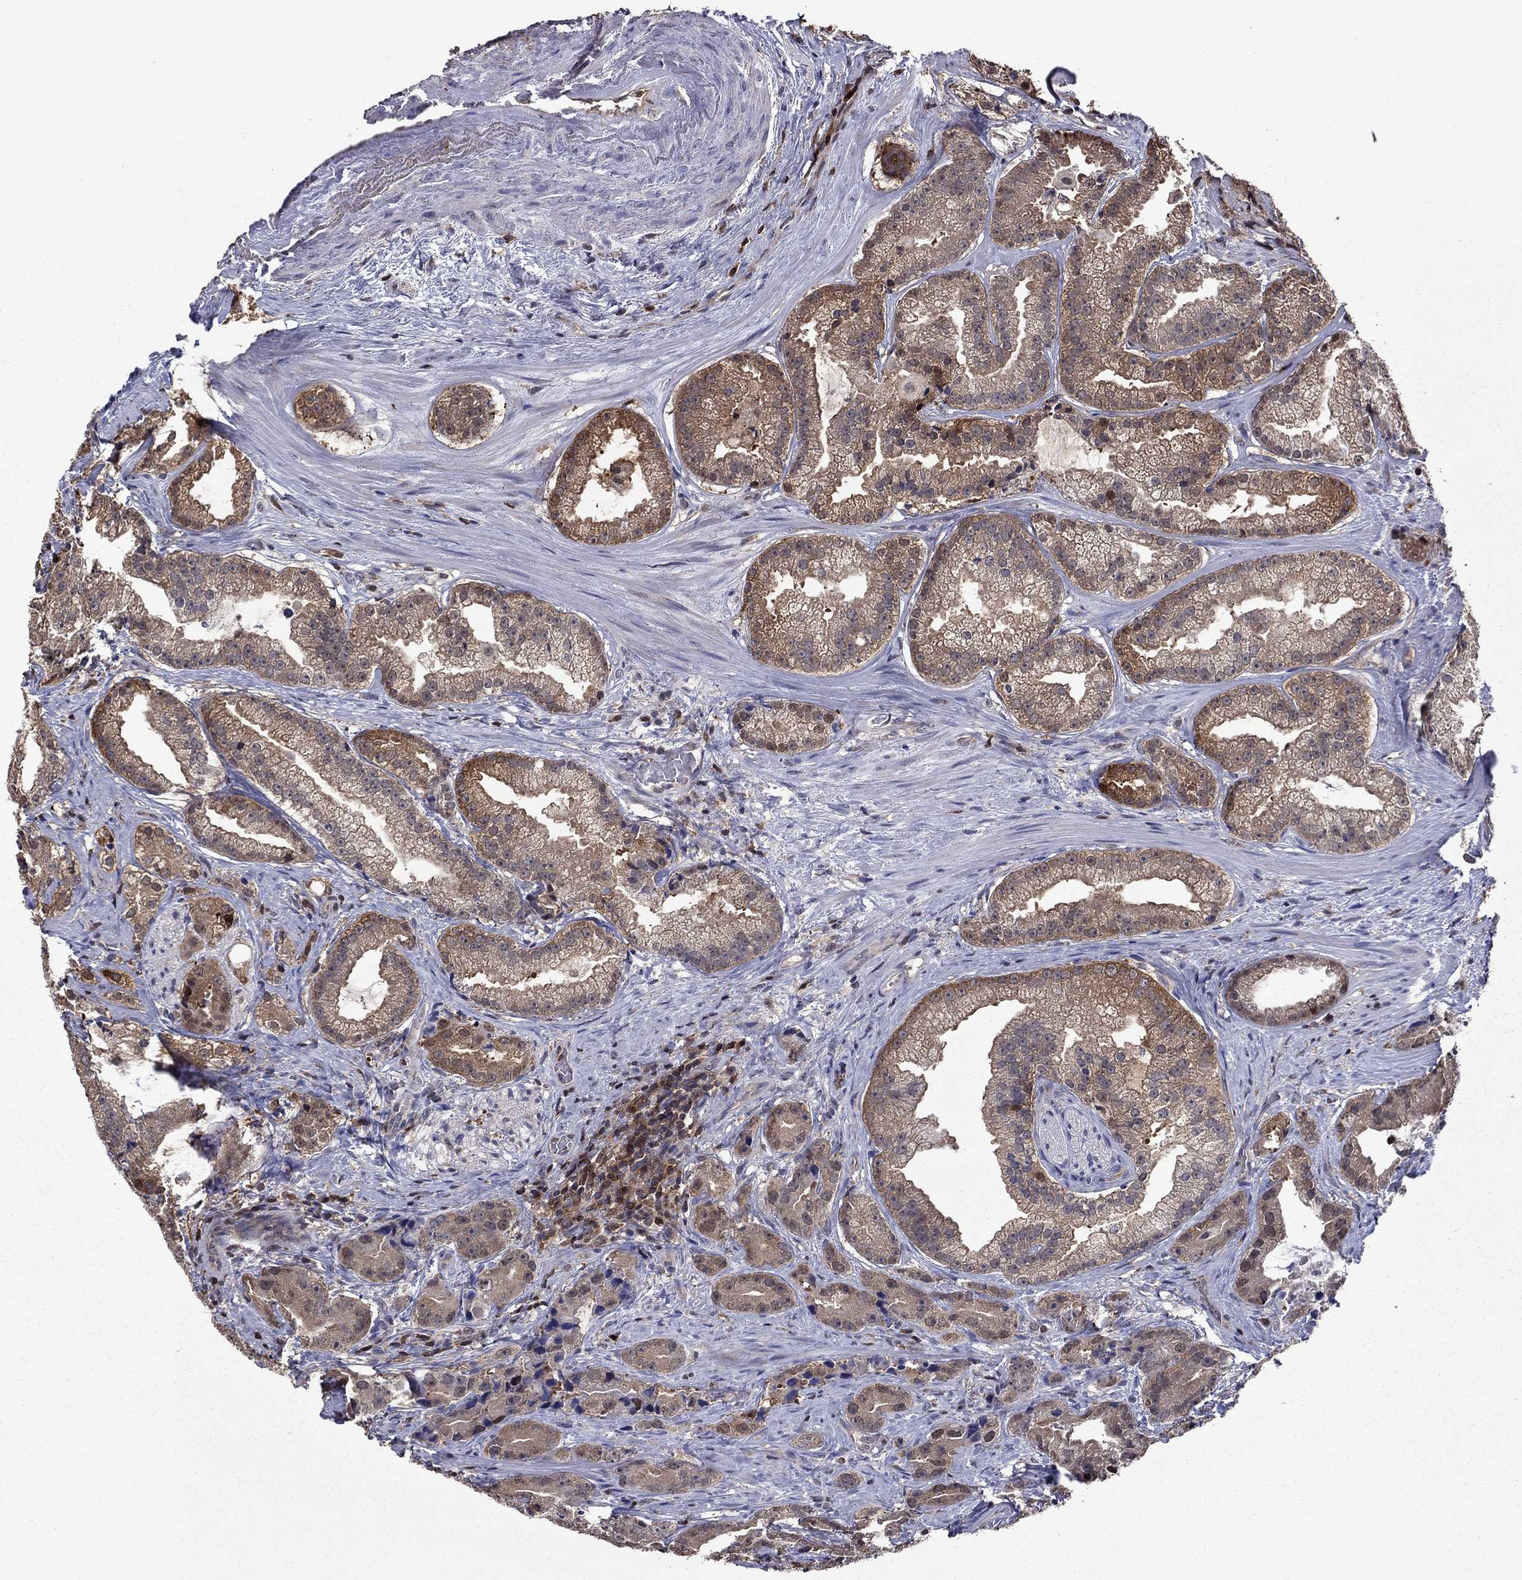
{"staining": {"intensity": "moderate", "quantity": "<25%", "location": "nuclear"}, "tissue": "prostate cancer", "cell_type": "Tumor cells", "image_type": "cancer", "snomed": [{"axis": "morphology", "description": "Adenocarcinoma, NOS"}, {"axis": "morphology", "description": "Adenocarcinoma, High grade"}, {"axis": "topography", "description": "Prostate"}], "caption": "Protein expression analysis of prostate adenocarcinoma reveals moderate nuclear positivity in approximately <25% of tumor cells.", "gene": "APPBP2", "patient": {"sex": "male", "age": 64}}